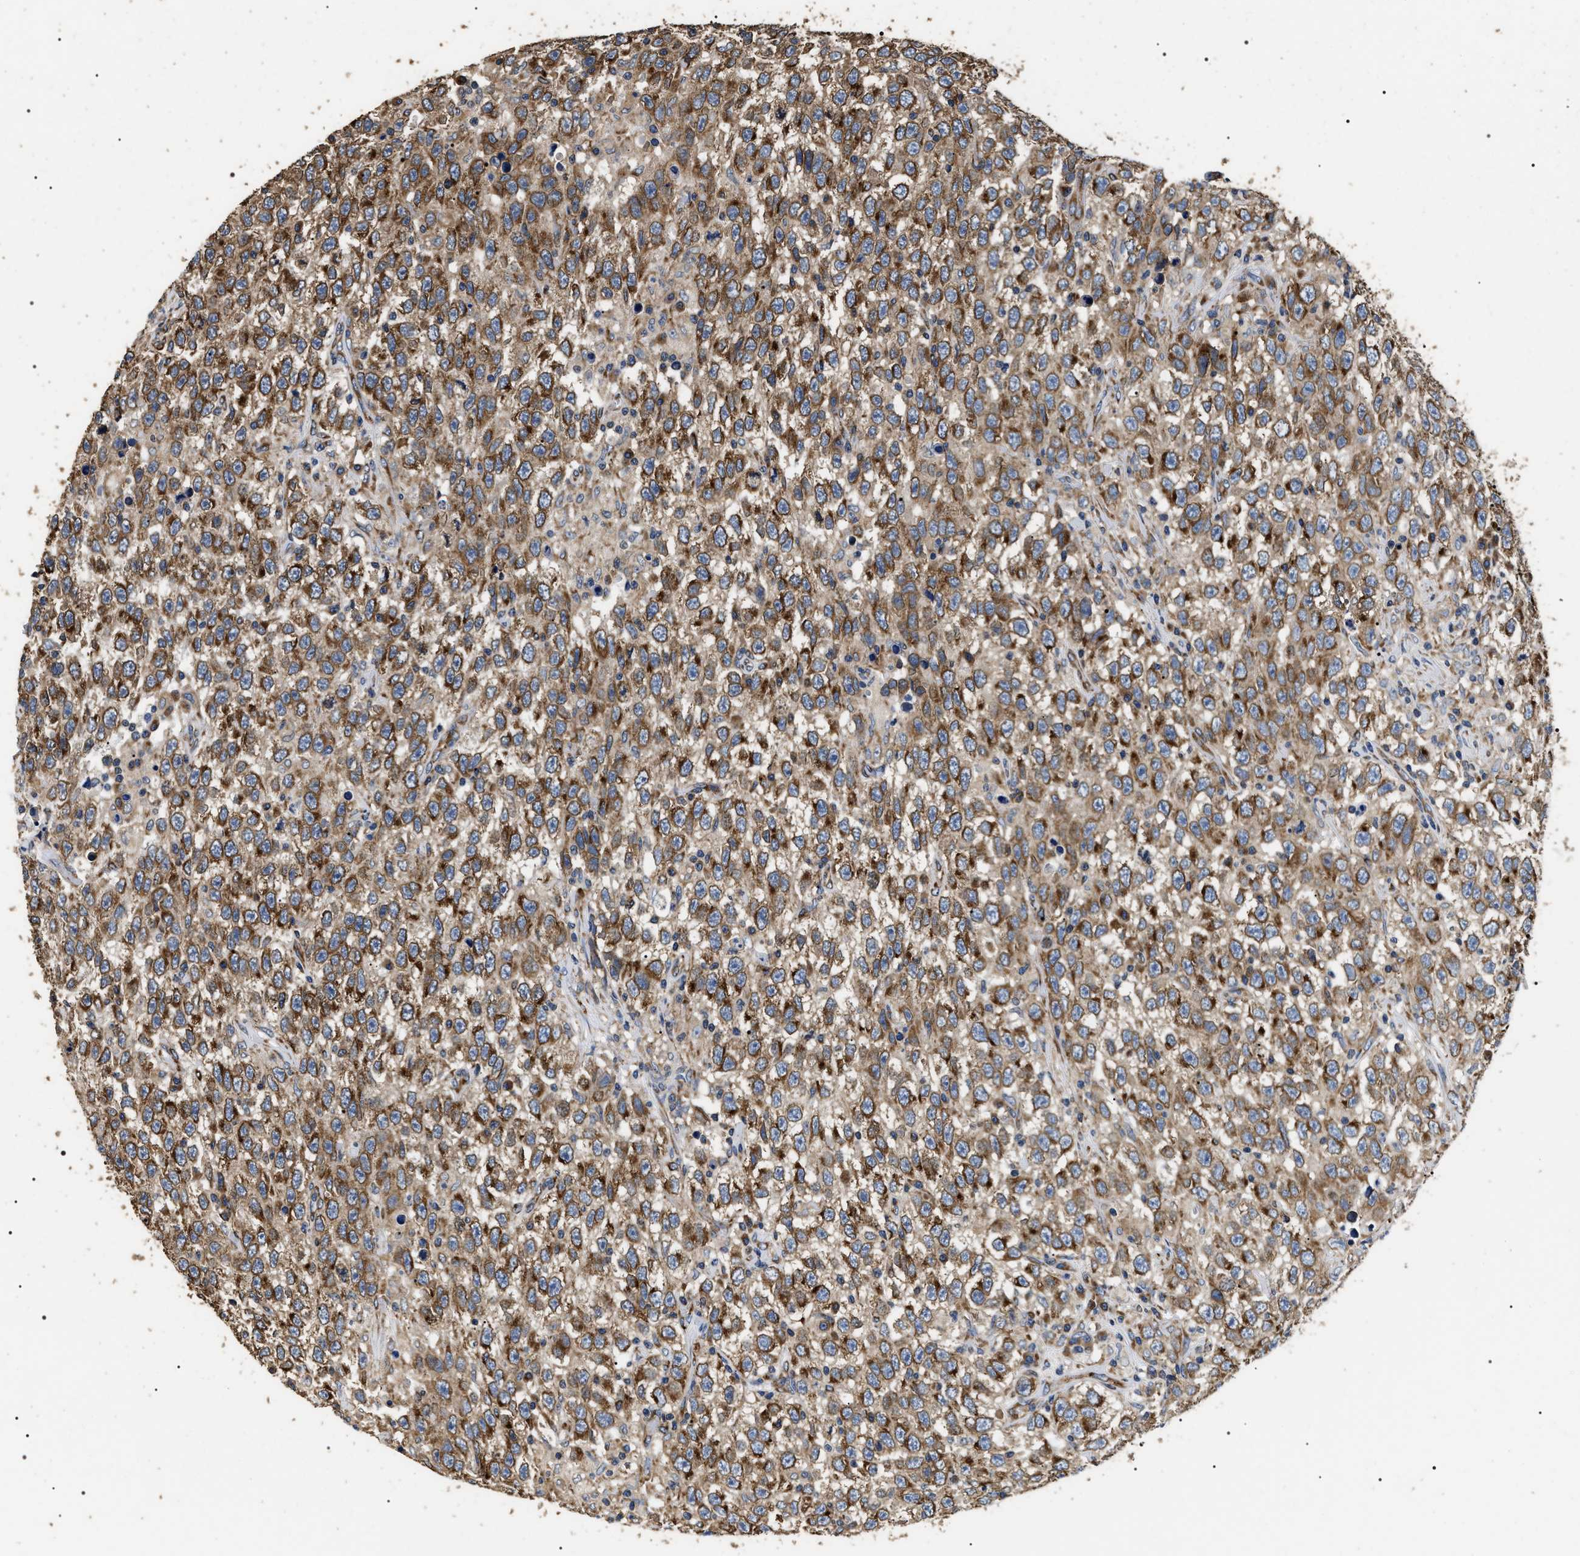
{"staining": {"intensity": "strong", "quantity": ">75%", "location": "cytoplasmic/membranous"}, "tissue": "testis cancer", "cell_type": "Tumor cells", "image_type": "cancer", "snomed": [{"axis": "morphology", "description": "Seminoma, NOS"}, {"axis": "topography", "description": "Testis"}], "caption": "Protein staining of seminoma (testis) tissue demonstrates strong cytoplasmic/membranous positivity in approximately >75% of tumor cells.", "gene": "KTN1", "patient": {"sex": "male", "age": 41}}